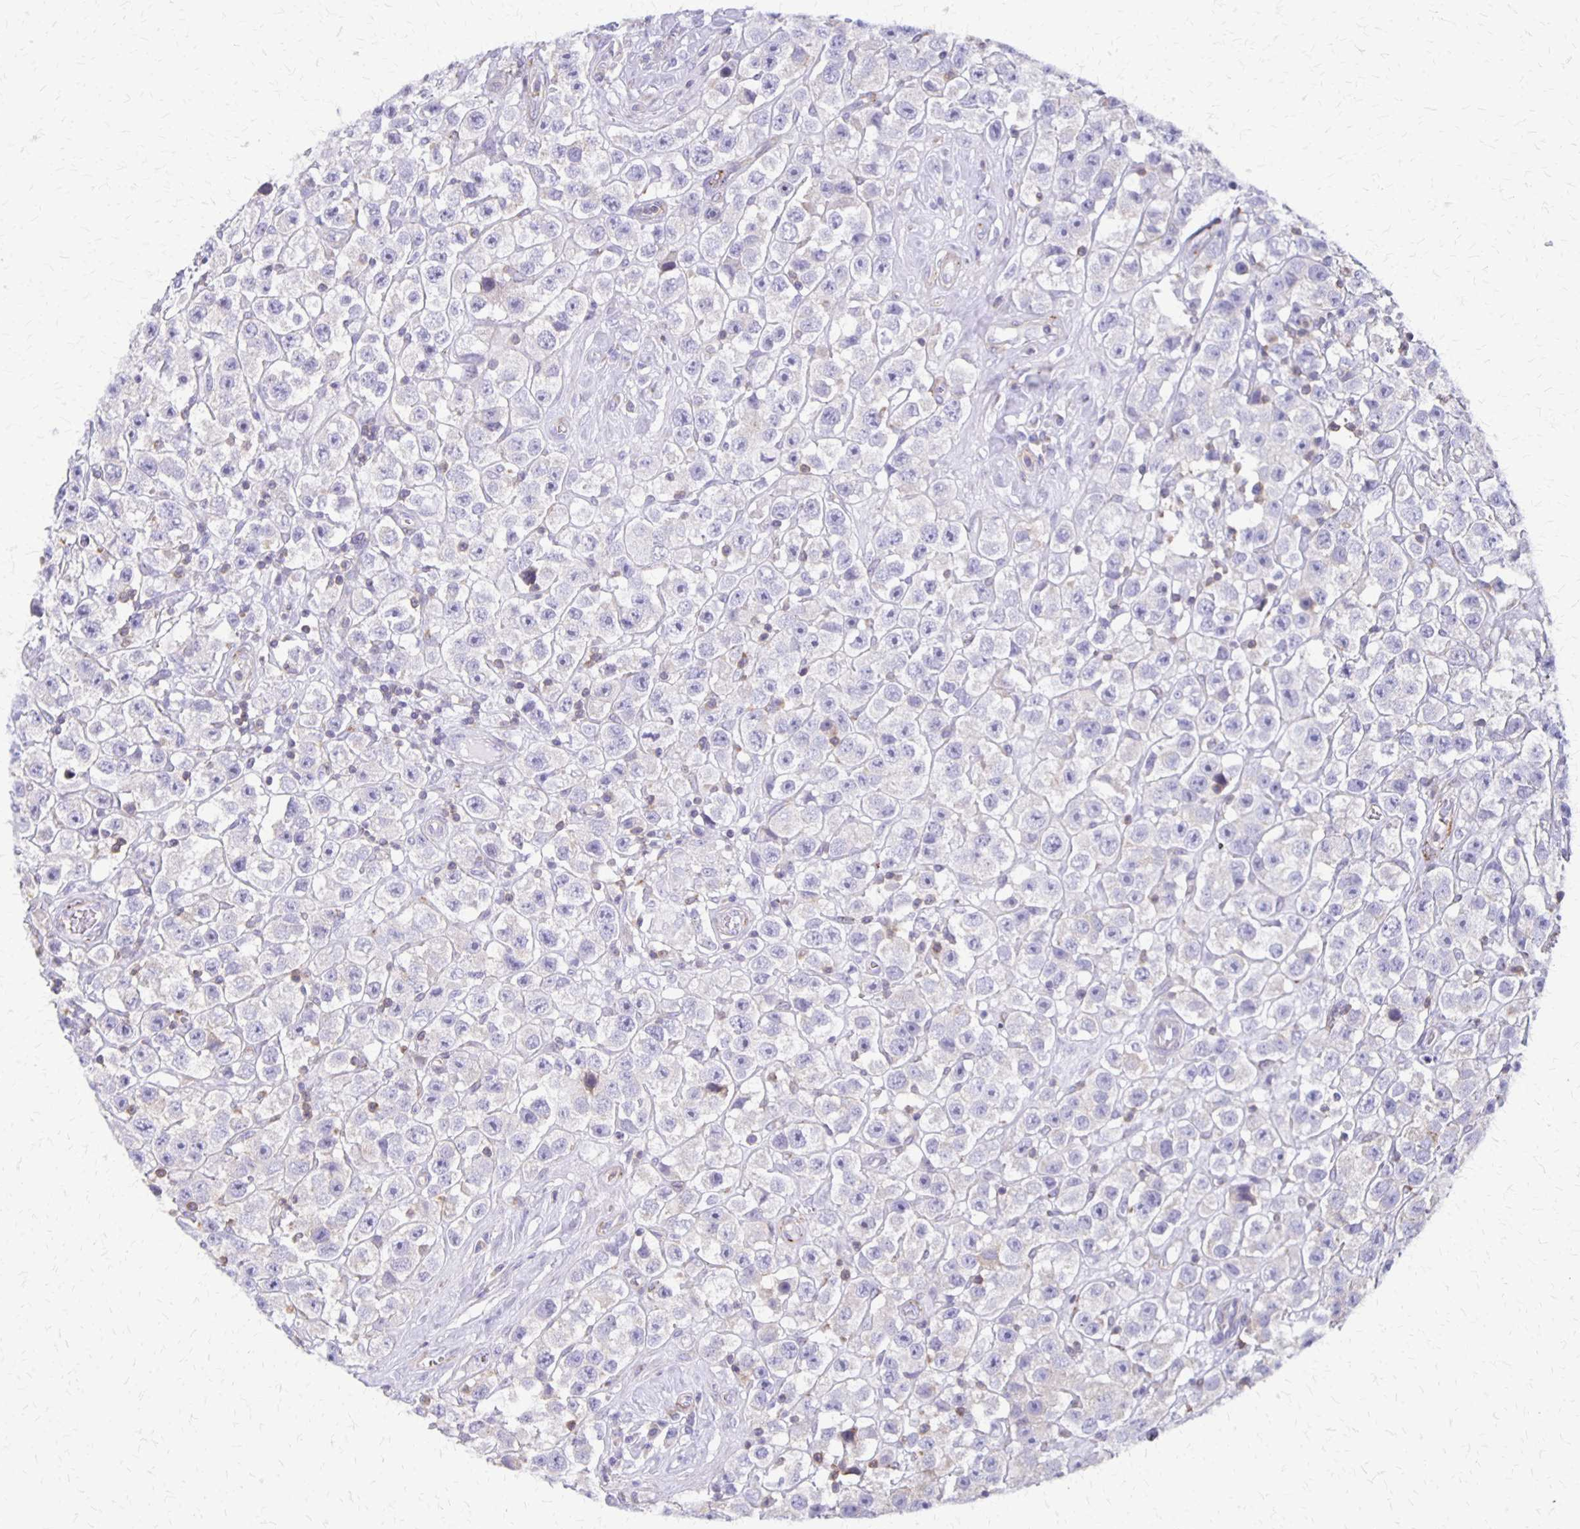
{"staining": {"intensity": "negative", "quantity": "none", "location": "none"}, "tissue": "testis cancer", "cell_type": "Tumor cells", "image_type": "cancer", "snomed": [{"axis": "morphology", "description": "Seminoma, NOS"}, {"axis": "topography", "description": "Testis"}], "caption": "There is no significant staining in tumor cells of testis seminoma.", "gene": "SEPTIN5", "patient": {"sex": "male", "age": 45}}